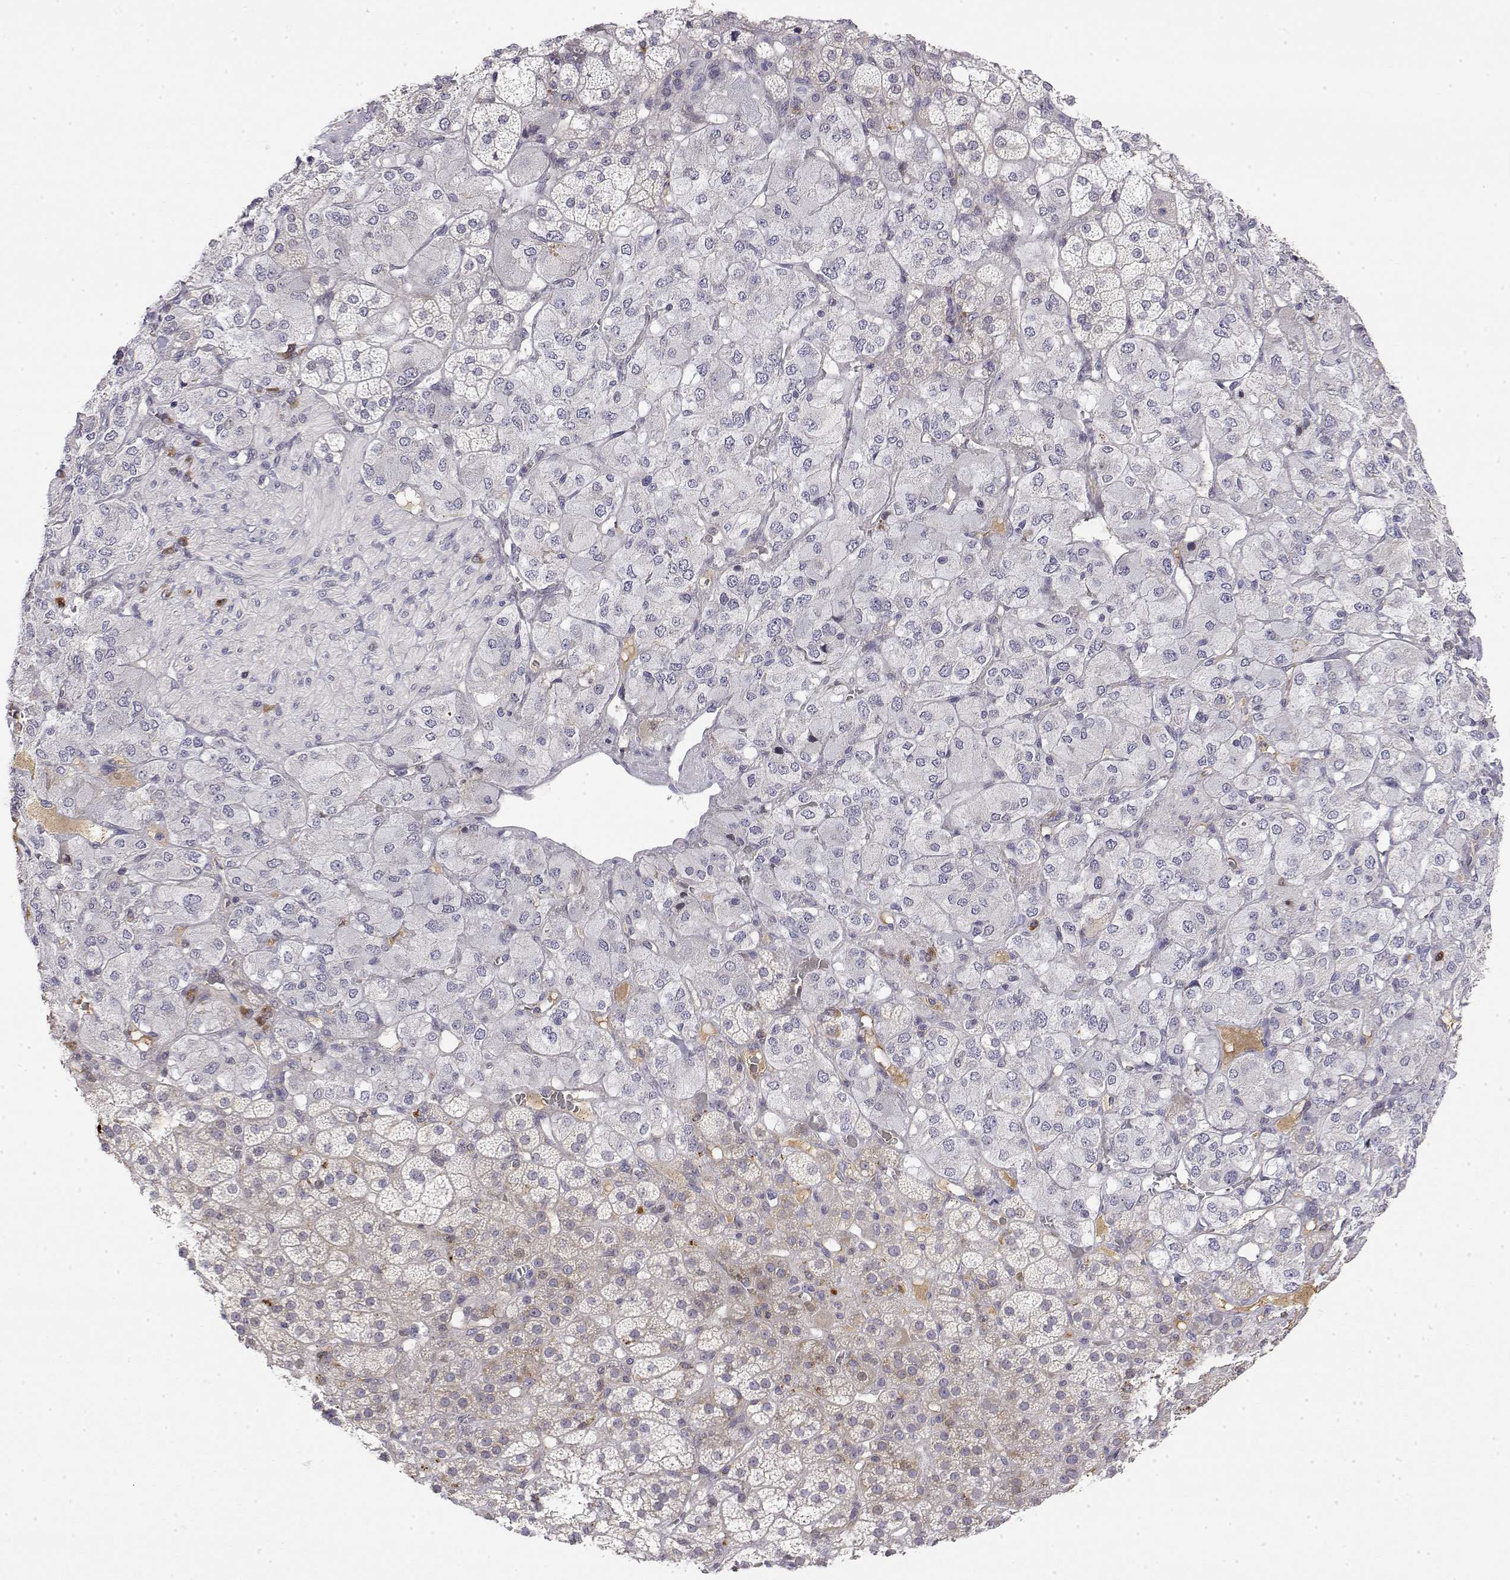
{"staining": {"intensity": "weak", "quantity": "<25%", "location": "cytoplasmic/membranous"}, "tissue": "adrenal gland", "cell_type": "Glandular cells", "image_type": "normal", "snomed": [{"axis": "morphology", "description": "Normal tissue, NOS"}, {"axis": "topography", "description": "Adrenal gland"}], "caption": "Image shows no significant protein staining in glandular cells of benign adrenal gland. Nuclei are stained in blue.", "gene": "IGFBP4", "patient": {"sex": "female", "age": 60}}